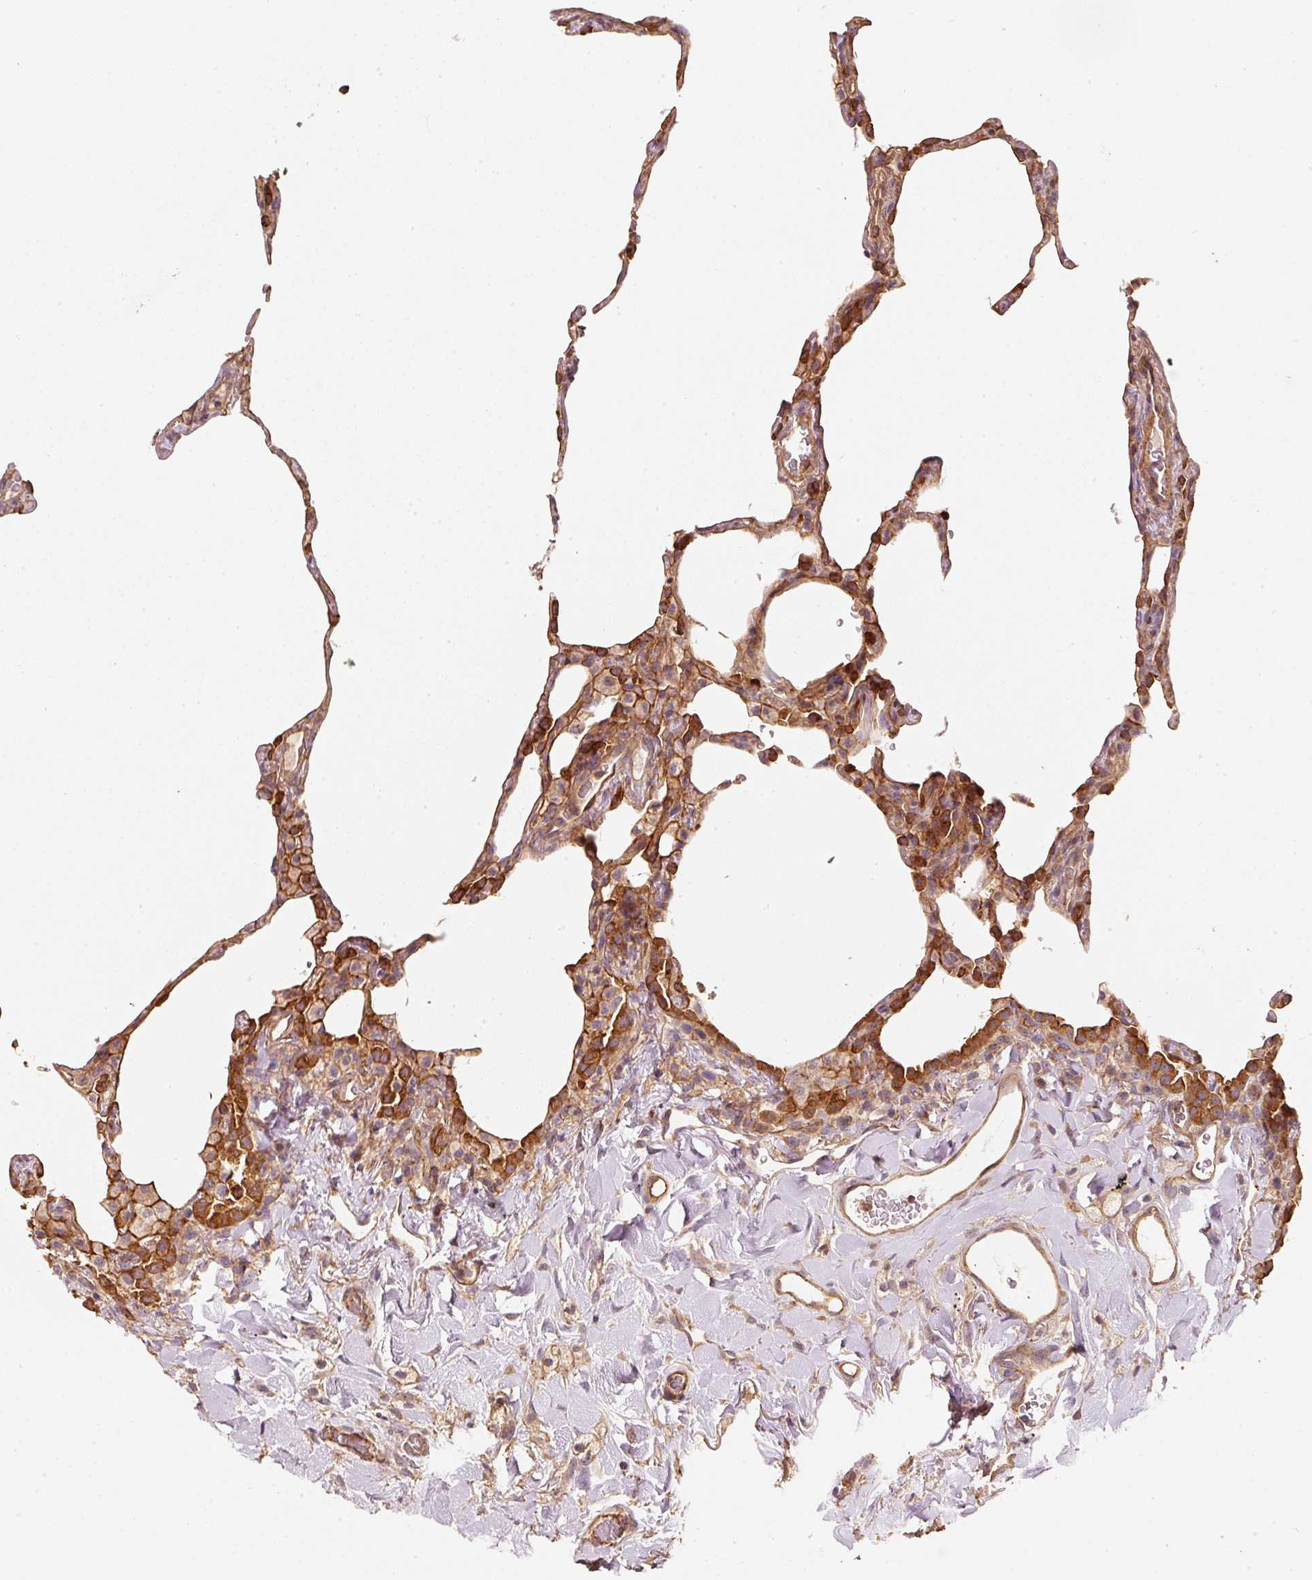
{"staining": {"intensity": "moderate", "quantity": "25%-75%", "location": "cytoplasmic/membranous"}, "tissue": "lung", "cell_type": "Alveolar cells", "image_type": "normal", "snomed": [{"axis": "morphology", "description": "Normal tissue, NOS"}, {"axis": "topography", "description": "Lung"}], "caption": "Immunohistochemical staining of benign lung exhibits medium levels of moderate cytoplasmic/membranous staining in about 25%-75% of alveolar cells.", "gene": "CEP95", "patient": {"sex": "female", "age": 57}}